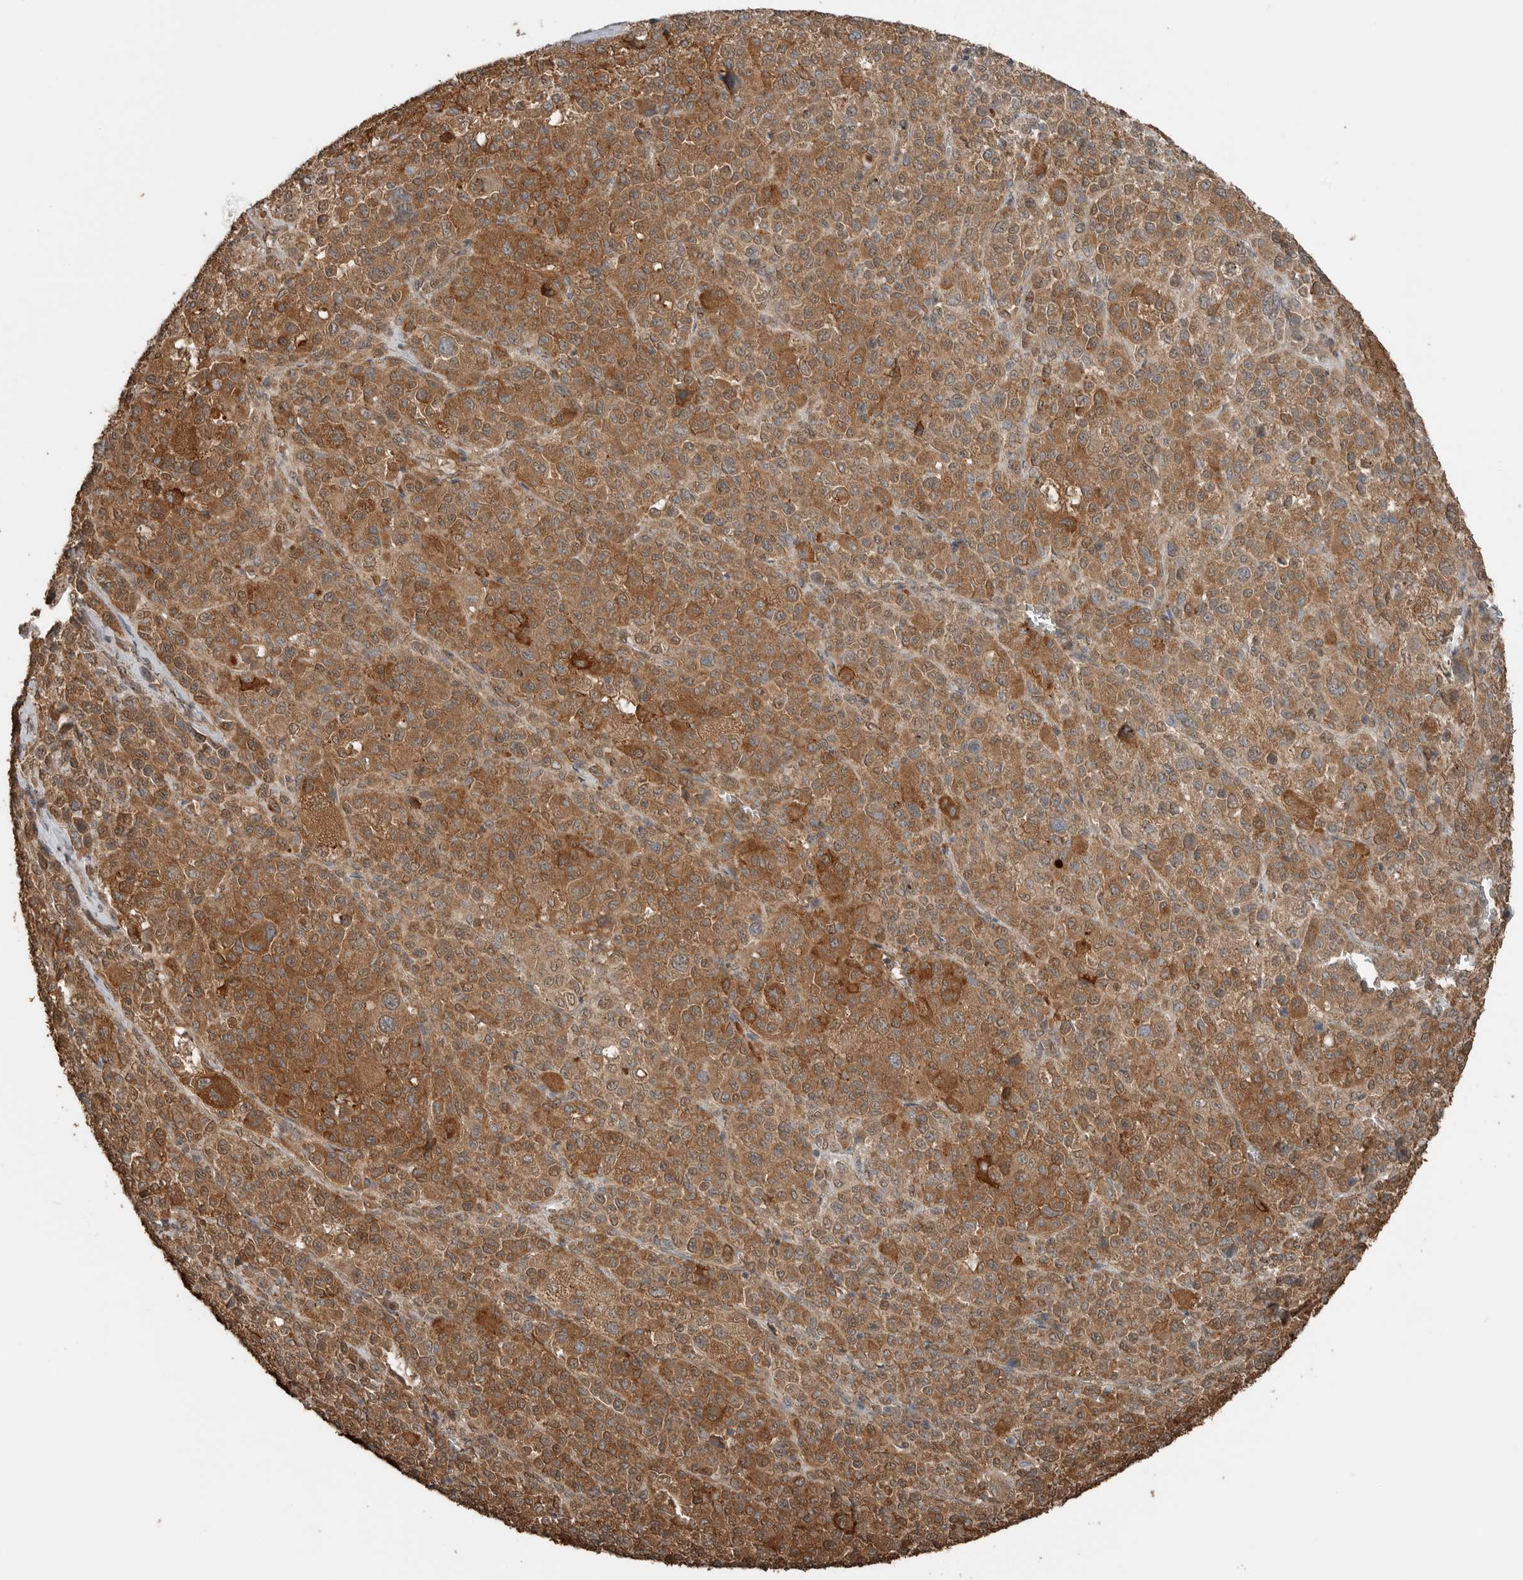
{"staining": {"intensity": "moderate", "quantity": ">75%", "location": "cytoplasmic/membranous"}, "tissue": "melanoma", "cell_type": "Tumor cells", "image_type": "cancer", "snomed": [{"axis": "morphology", "description": "Malignant melanoma, Metastatic site"}, {"axis": "topography", "description": "Skin"}], "caption": "Melanoma stained for a protein (brown) reveals moderate cytoplasmic/membranous positive expression in about >75% of tumor cells.", "gene": "BLZF1", "patient": {"sex": "female", "age": 74}}